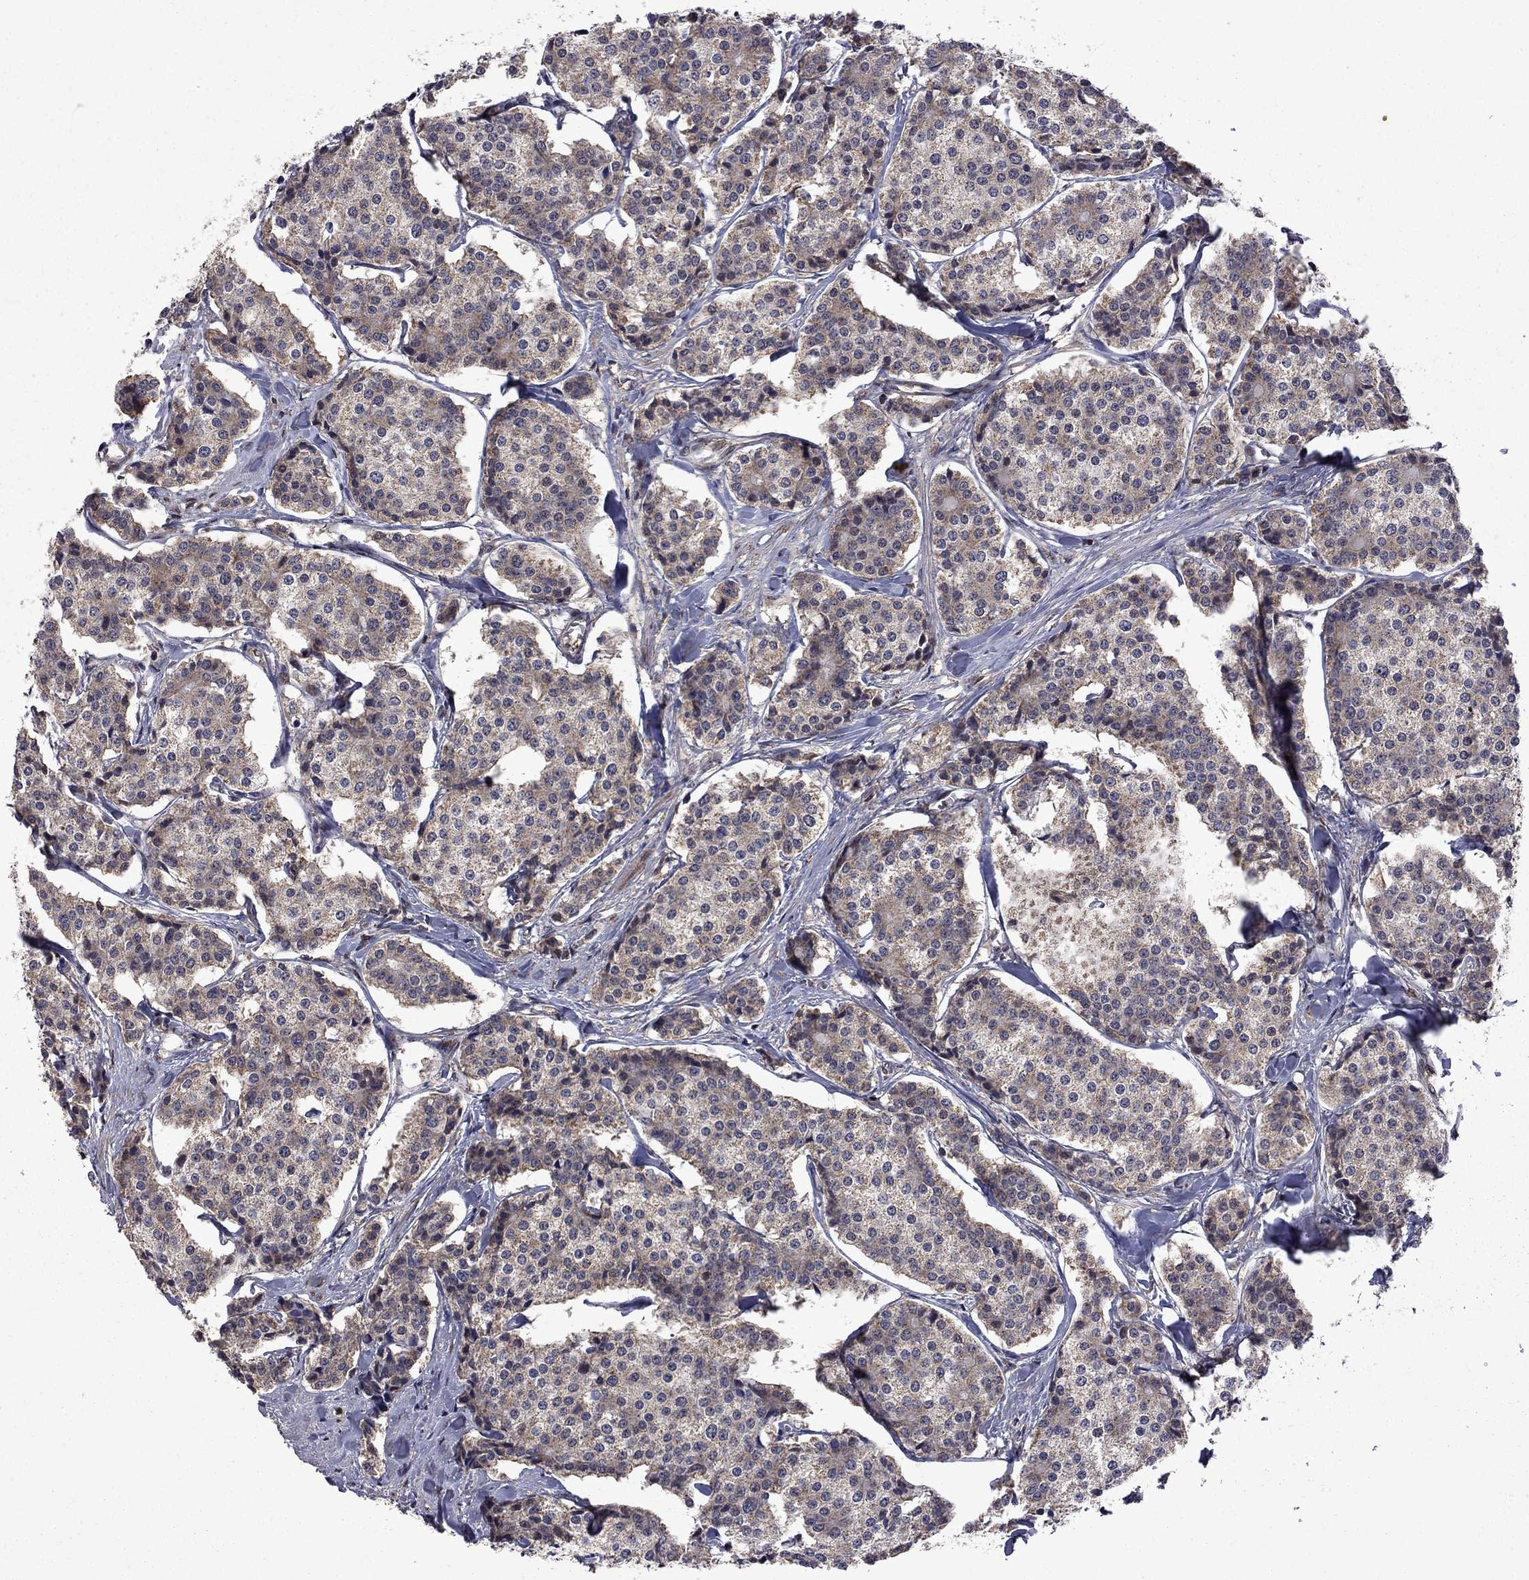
{"staining": {"intensity": "weak", "quantity": ">75%", "location": "cytoplasmic/membranous"}, "tissue": "carcinoid", "cell_type": "Tumor cells", "image_type": "cancer", "snomed": [{"axis": "morphology", "description": "Carcinoid, malignant, NOS"}, {"axis": "topography", "description": "Small intestine"}], "caption": "About >75% of tumor cells in human carcinoid (malignant) display weak cytoplasmic/membranous protein positivity as visualized by brown immunohistochemical staining.", "gene": "IPP", "patient": {"sex": "female", "age": 65}}